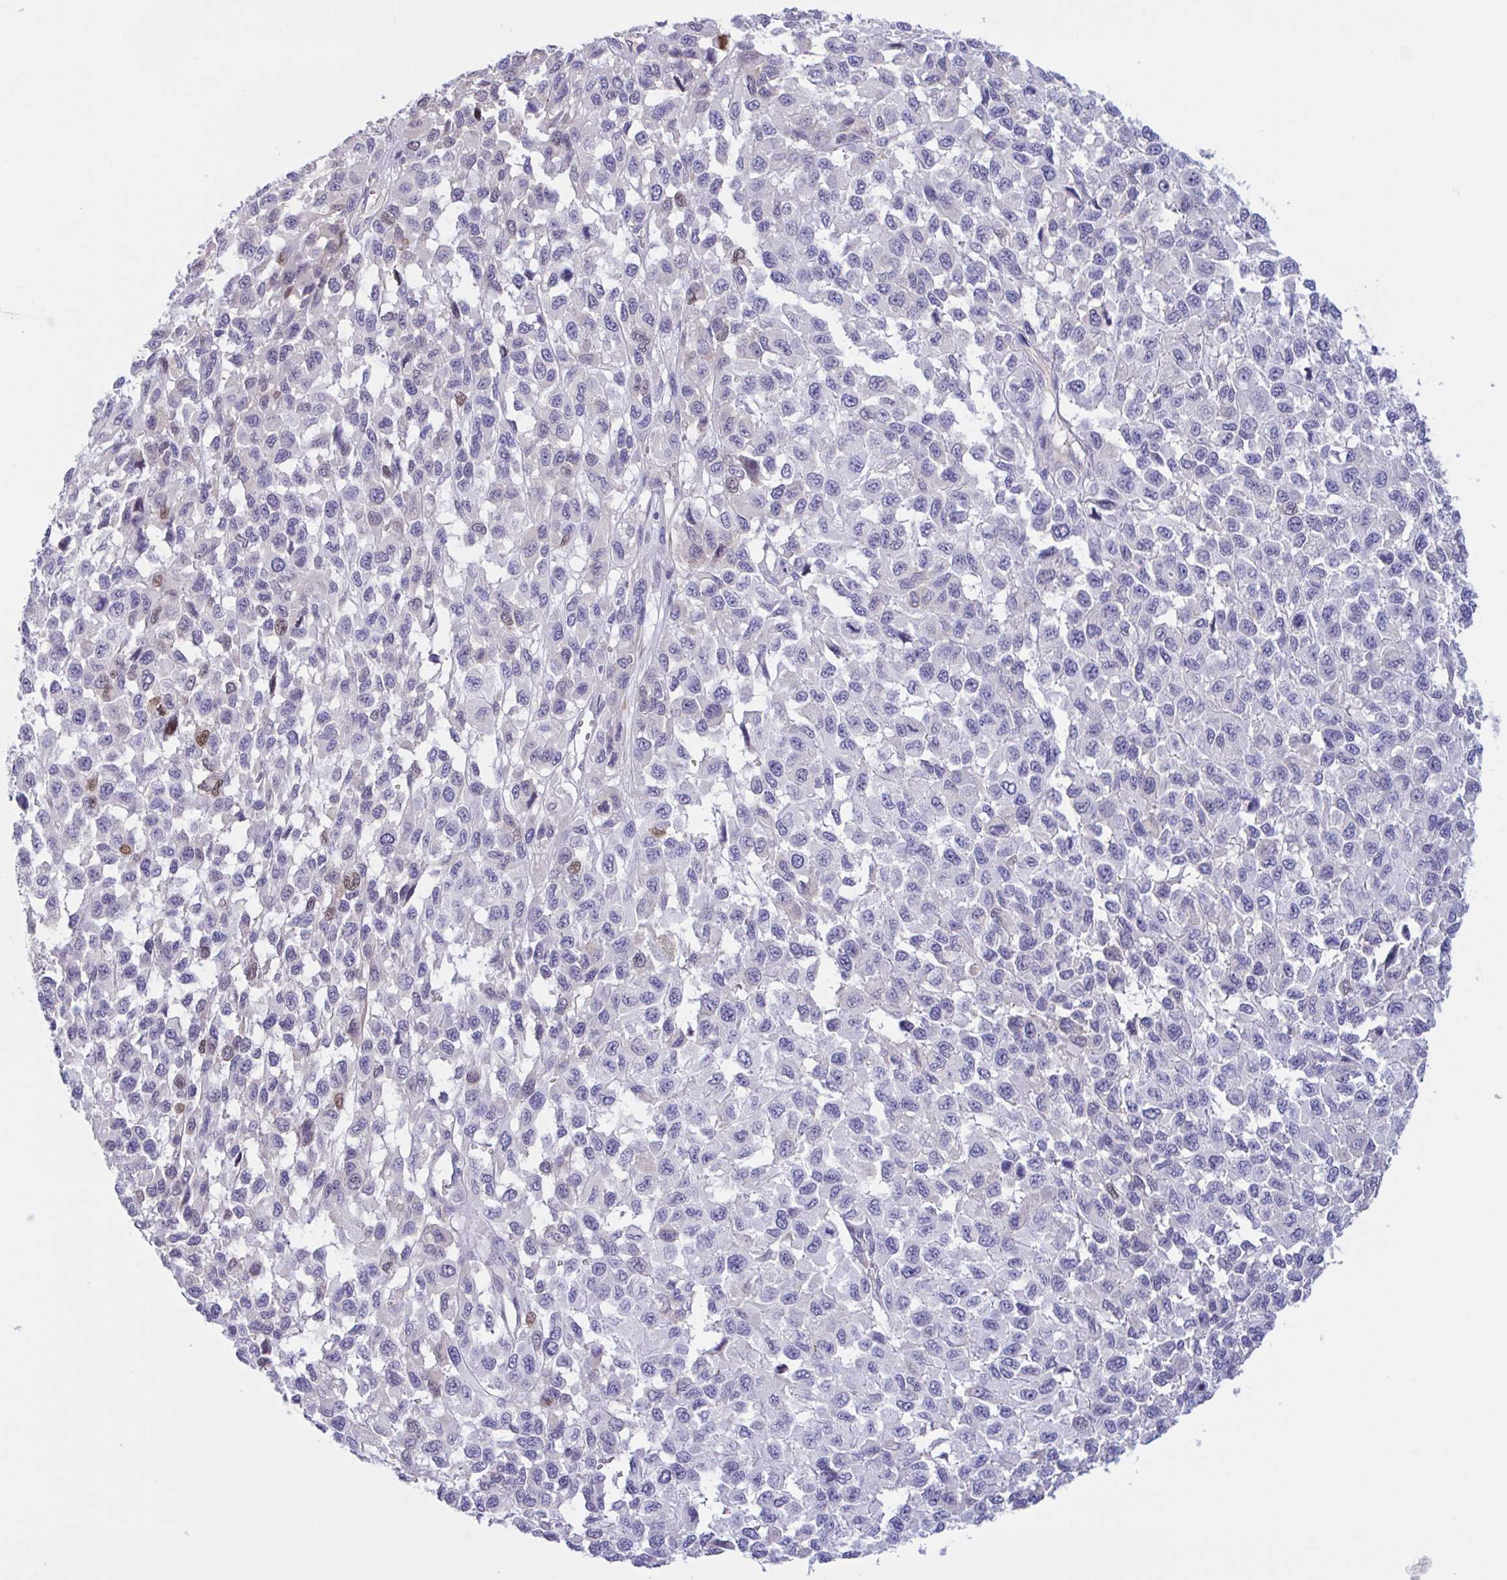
{"staining": {"intensity": "negative", "quantity": "none", "location": "none"}, "tissue": "melanoma", "cell_type": "Tumor cells", "image_type": "cancer", "snomed": [{"axis": "morphology", "description": "Malignant melanoma, NOS"}, {"axis": "topography", "description": "Skin"}], "caption": "The immunohistochemistry histopathology image has no significant expression in tumor cells of malignant melanoma tissue.", "gene": "MS4A14", "patient": {"sex": "male", "age": 62}}